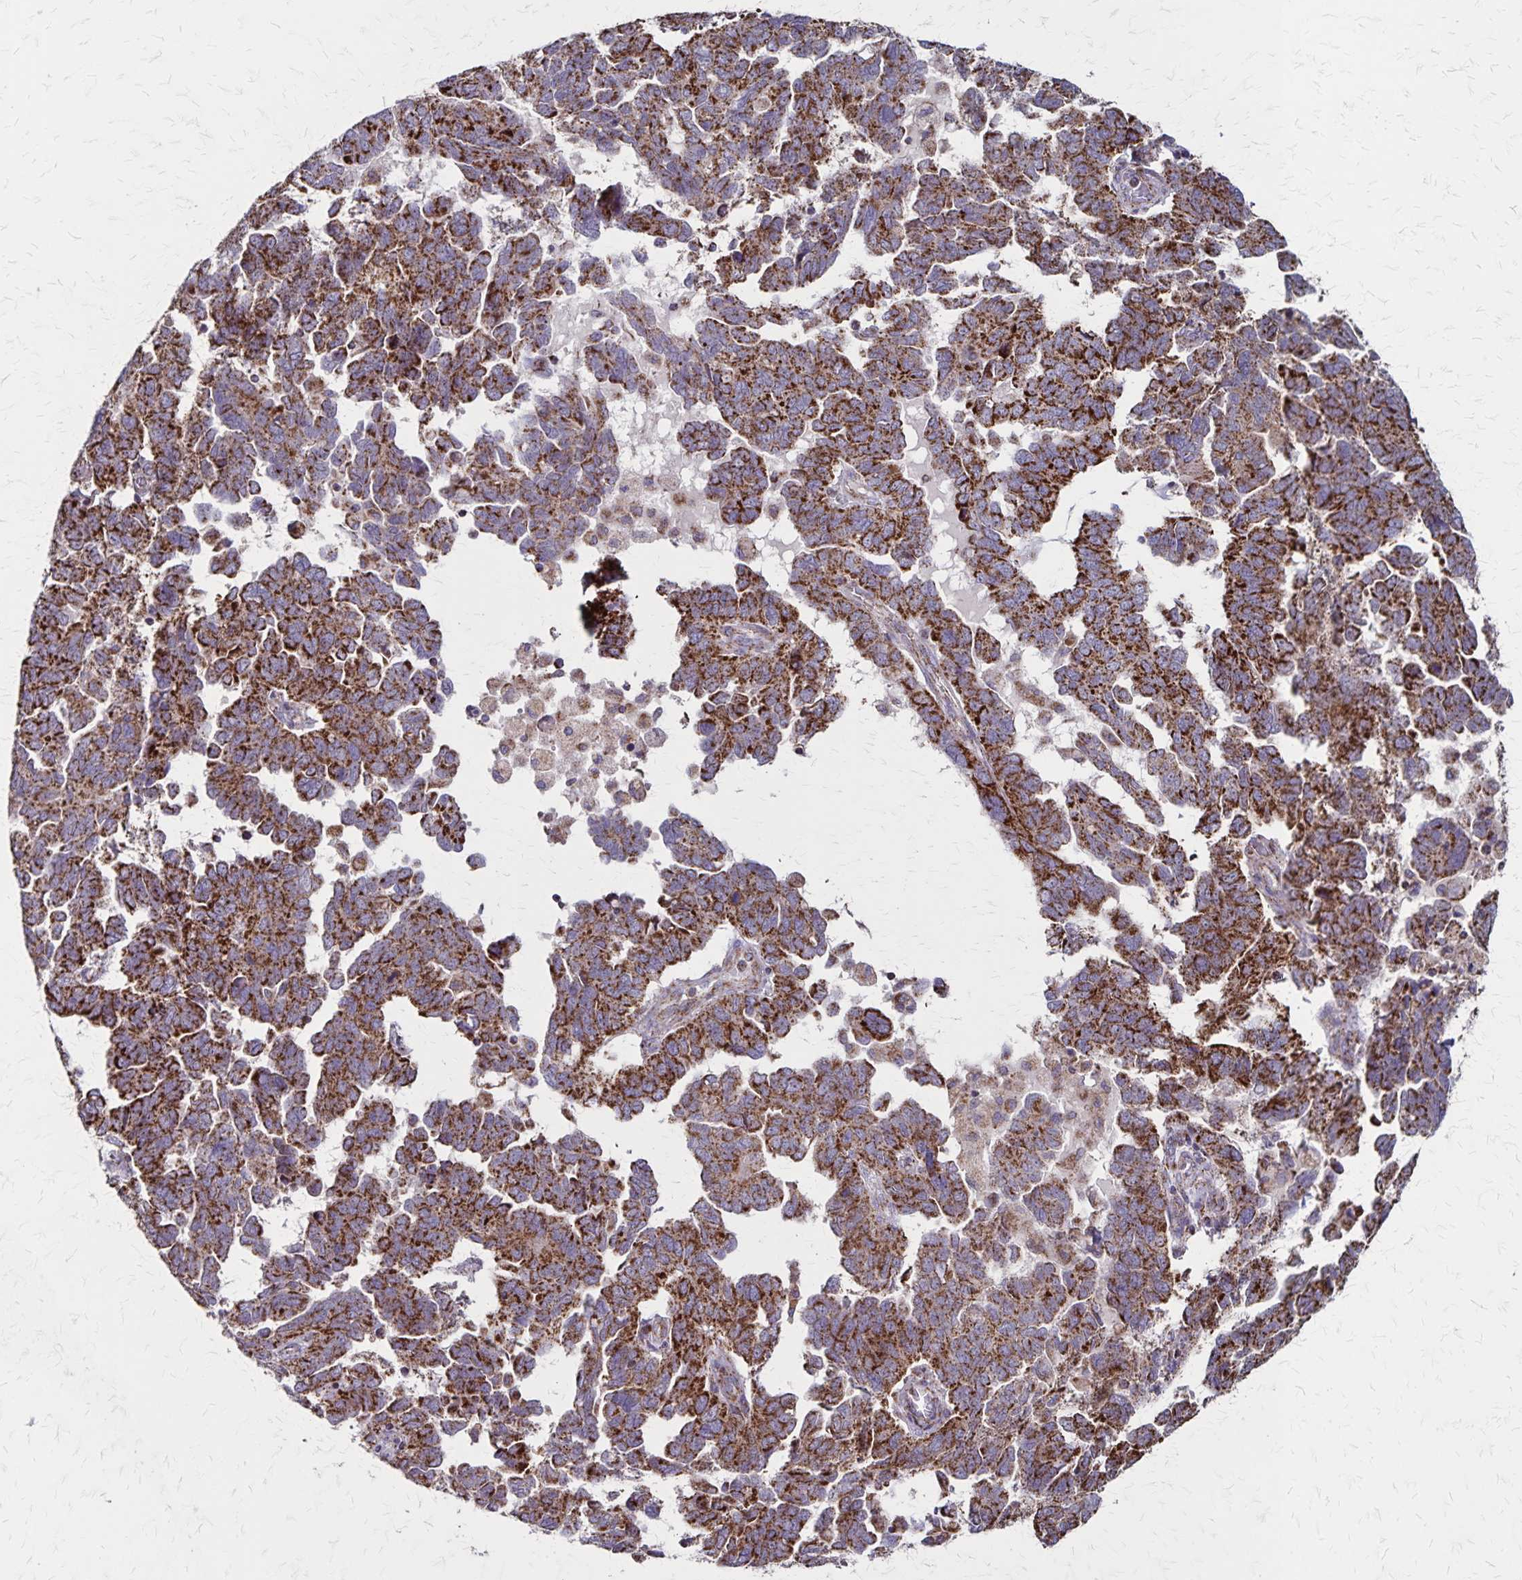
{"staining": {"intensity": "strong", "quantity": ">75%", "location": "cytoplasmic/membranous"}, "tissue": "ovarian cancer", "cell_type": "Tumor cells", "image_type": "cancer", "snomed": [{"axis": "morphology", "description": "Cystadenocarcinoma, serous, NOS"}, {"axis": "topography", "description": "Ovary"}], "caption": "Immunohistochemistry of ovarian cancer demonstrates high levels of strong cytoplasmic/membranous expression in approximately >75% of tumor cells. (Stains: DAB (3,3'-diaminobenzidine) in brown, nuclei in blue, Microscopy: brightfield microscopy at high magnification).", "gene": "NFS1", "patient": {"sex": "female", "age": 64}}